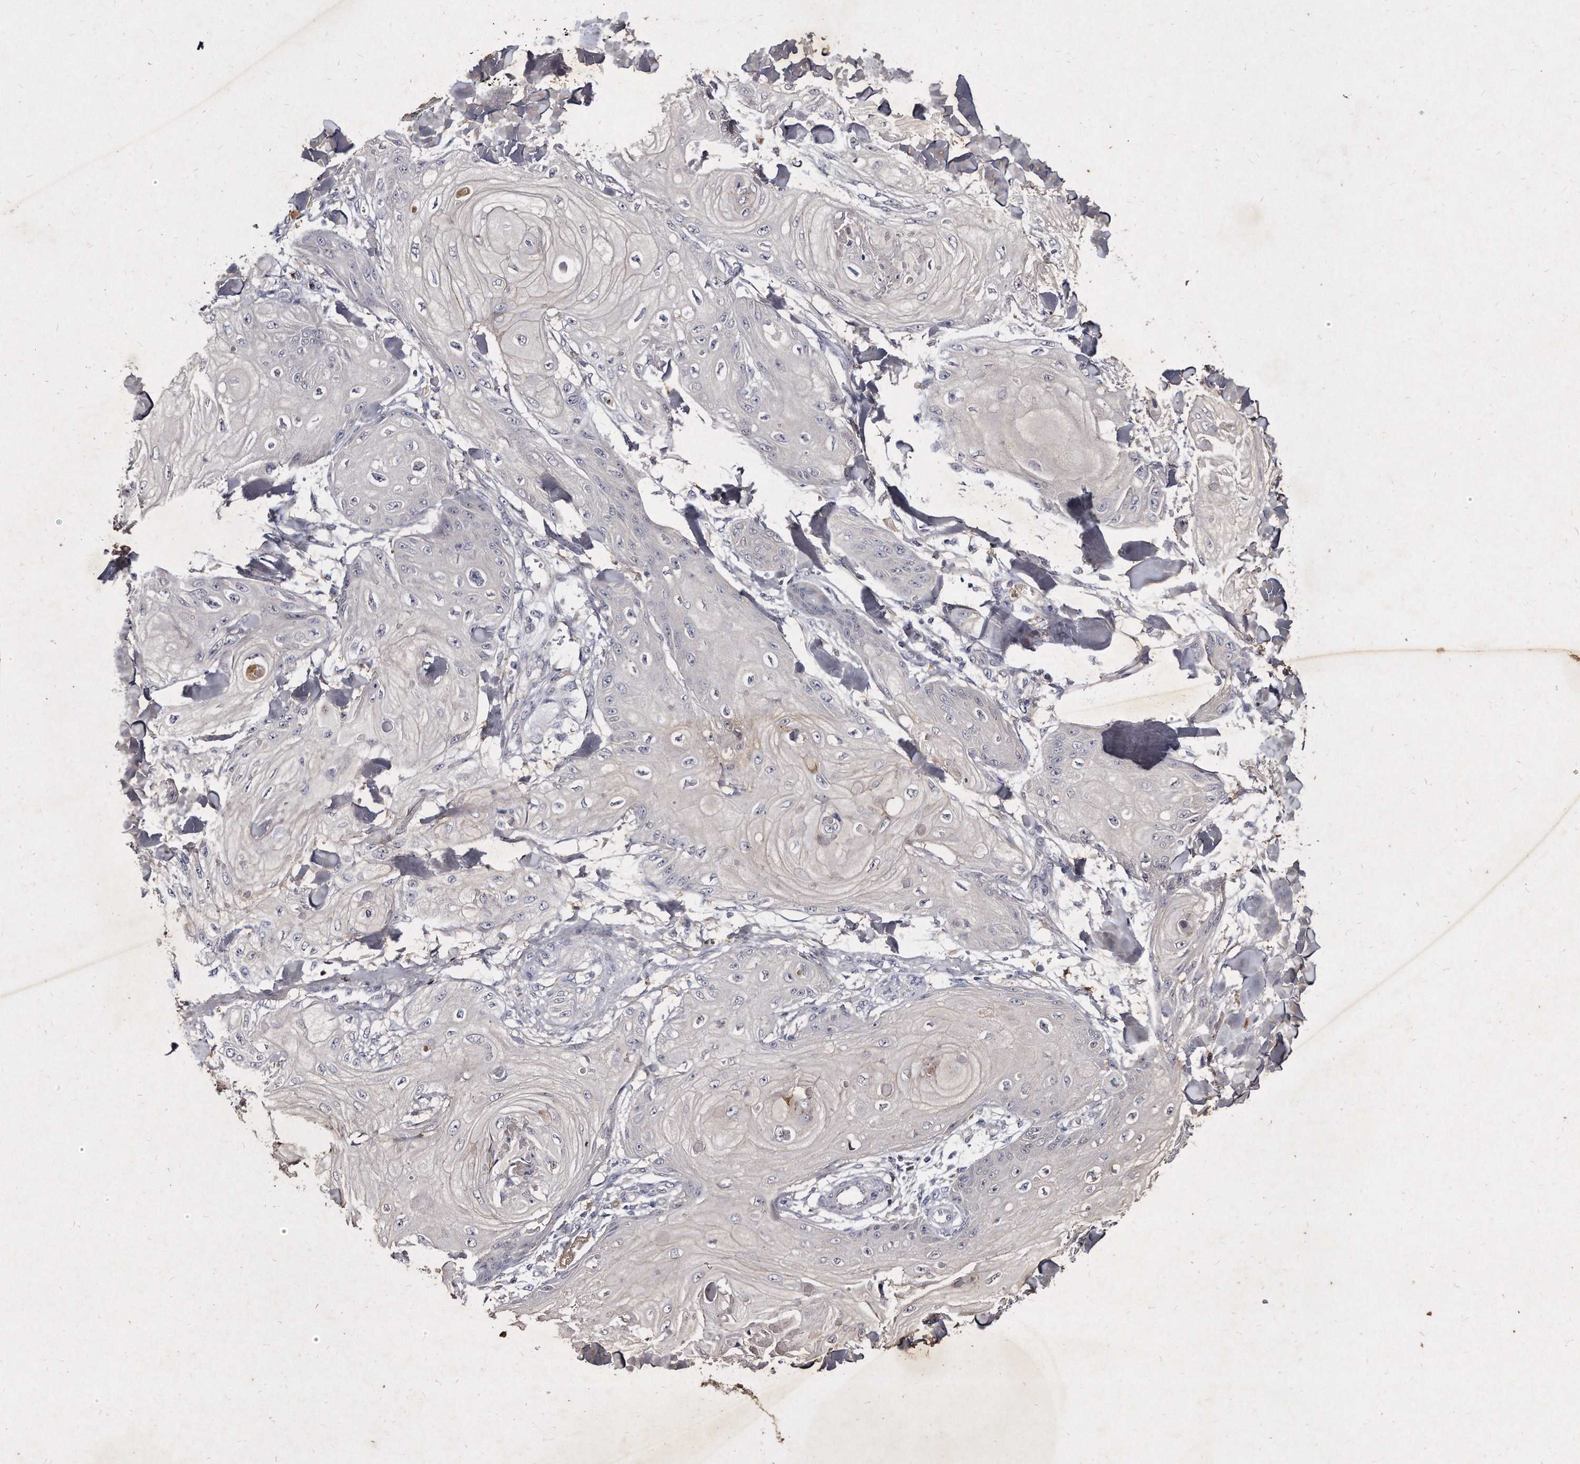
{"staining": {"intensity": "negative", "quantity": "none", "location": "none"}, "tissue": "skin cancer", "cell_type": "Tumor cells", "image_type": "cancer", "snomed": [{"axis": "morphology", "description": "Squamous cell carcinoma, NOS"}, {"axis": "topography", "description": "Skin"}], "caption": "Skin squamous cell carcinoma was stained to show a protein in brown. There is no significant staining in tumor cells.", "gene": "KLHDC3", "patient": {"sex": "male", "age": 74}}